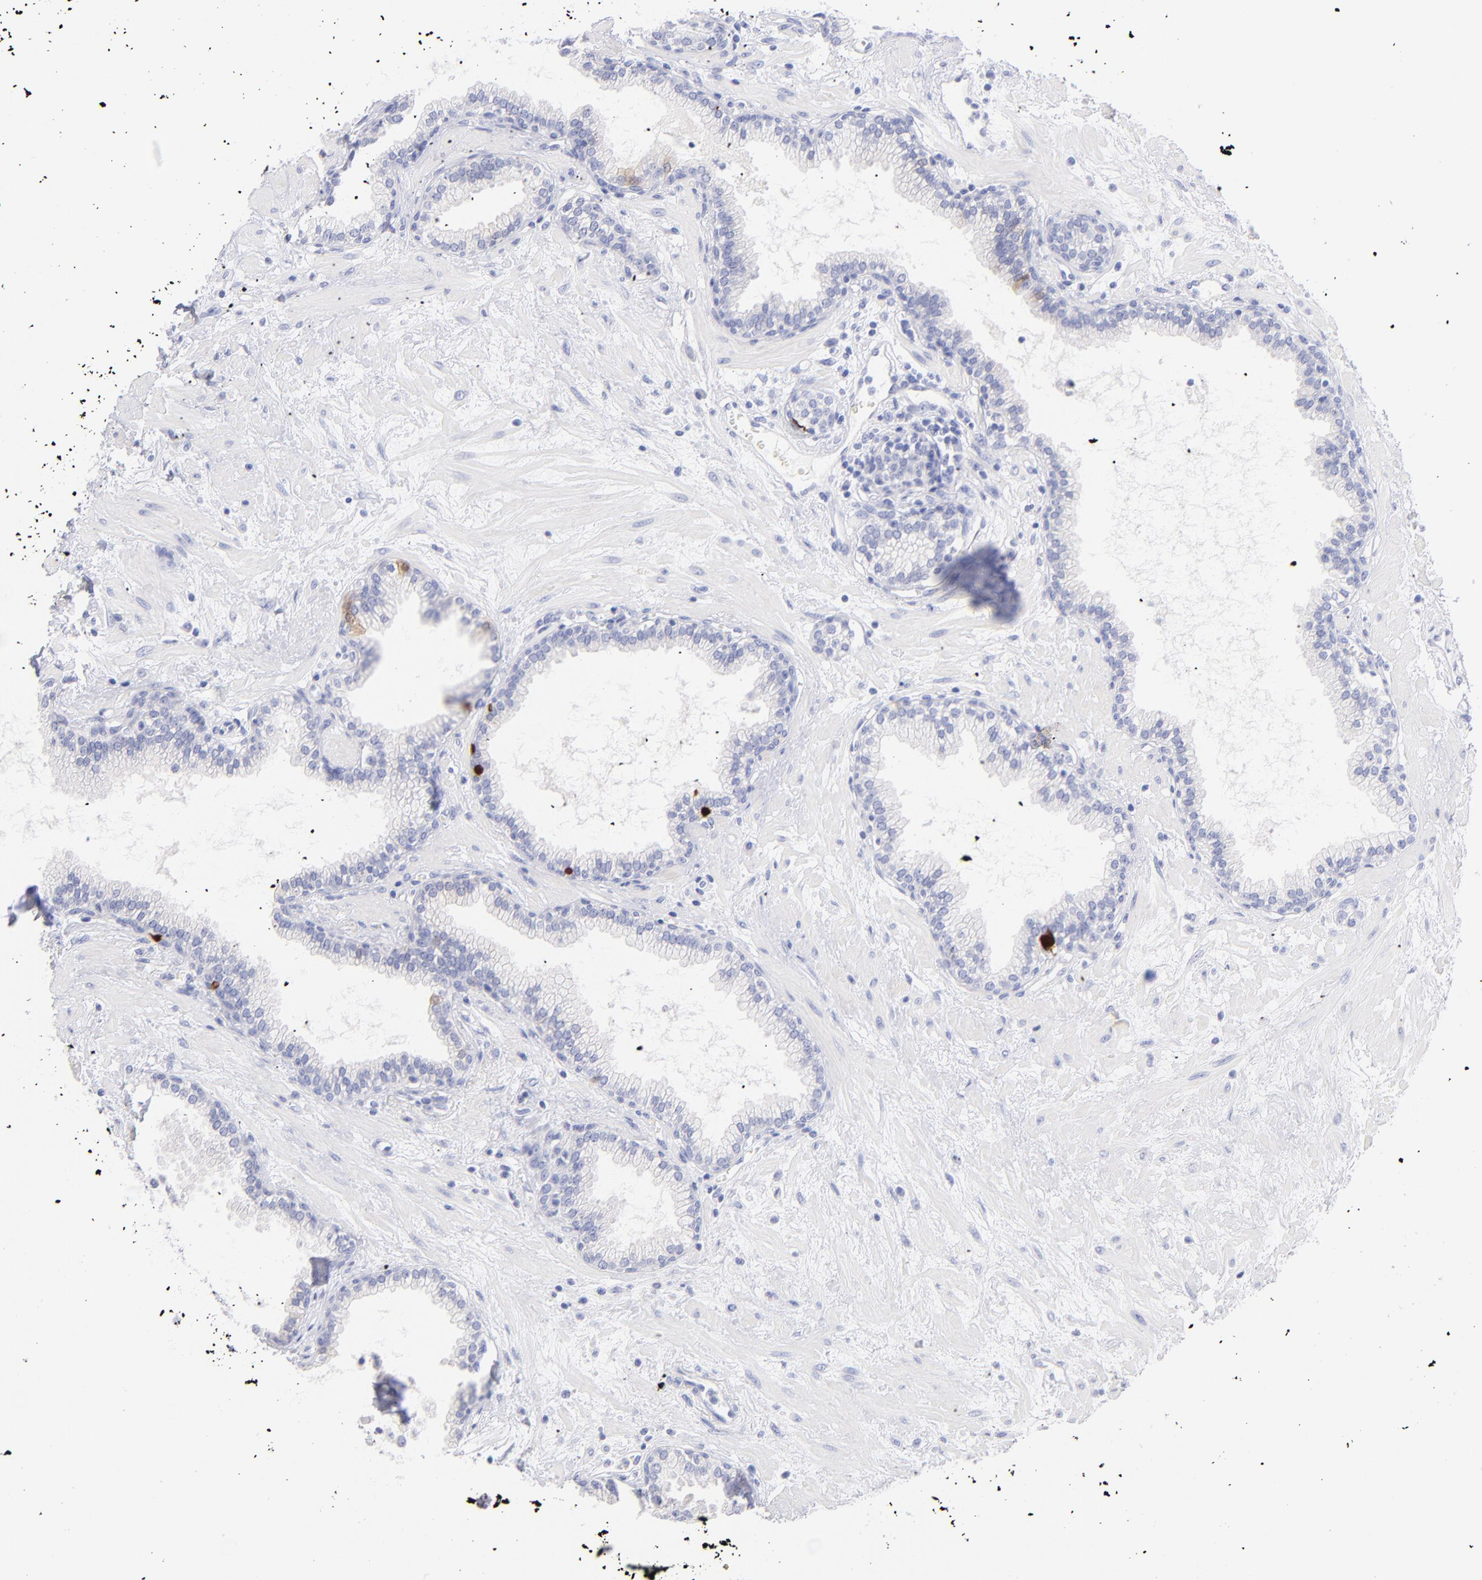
{"staining": {"intensity": "negative", "quantity": "none", "location": "none"}, "tissue": "prostate", "cell_type": "Glandular cells", "image_type": "normal", "snomed": [{"axis": "morphology", "description": "Normal tissue, NOS"}, {"axis": "topography", "description": "Prostate"}], "caption": "IHC of unremarkable human prostate demonstrates no staining in glandular cells.", "gene": "SCGN", "patient": {"sex": "male", "age": 64}}